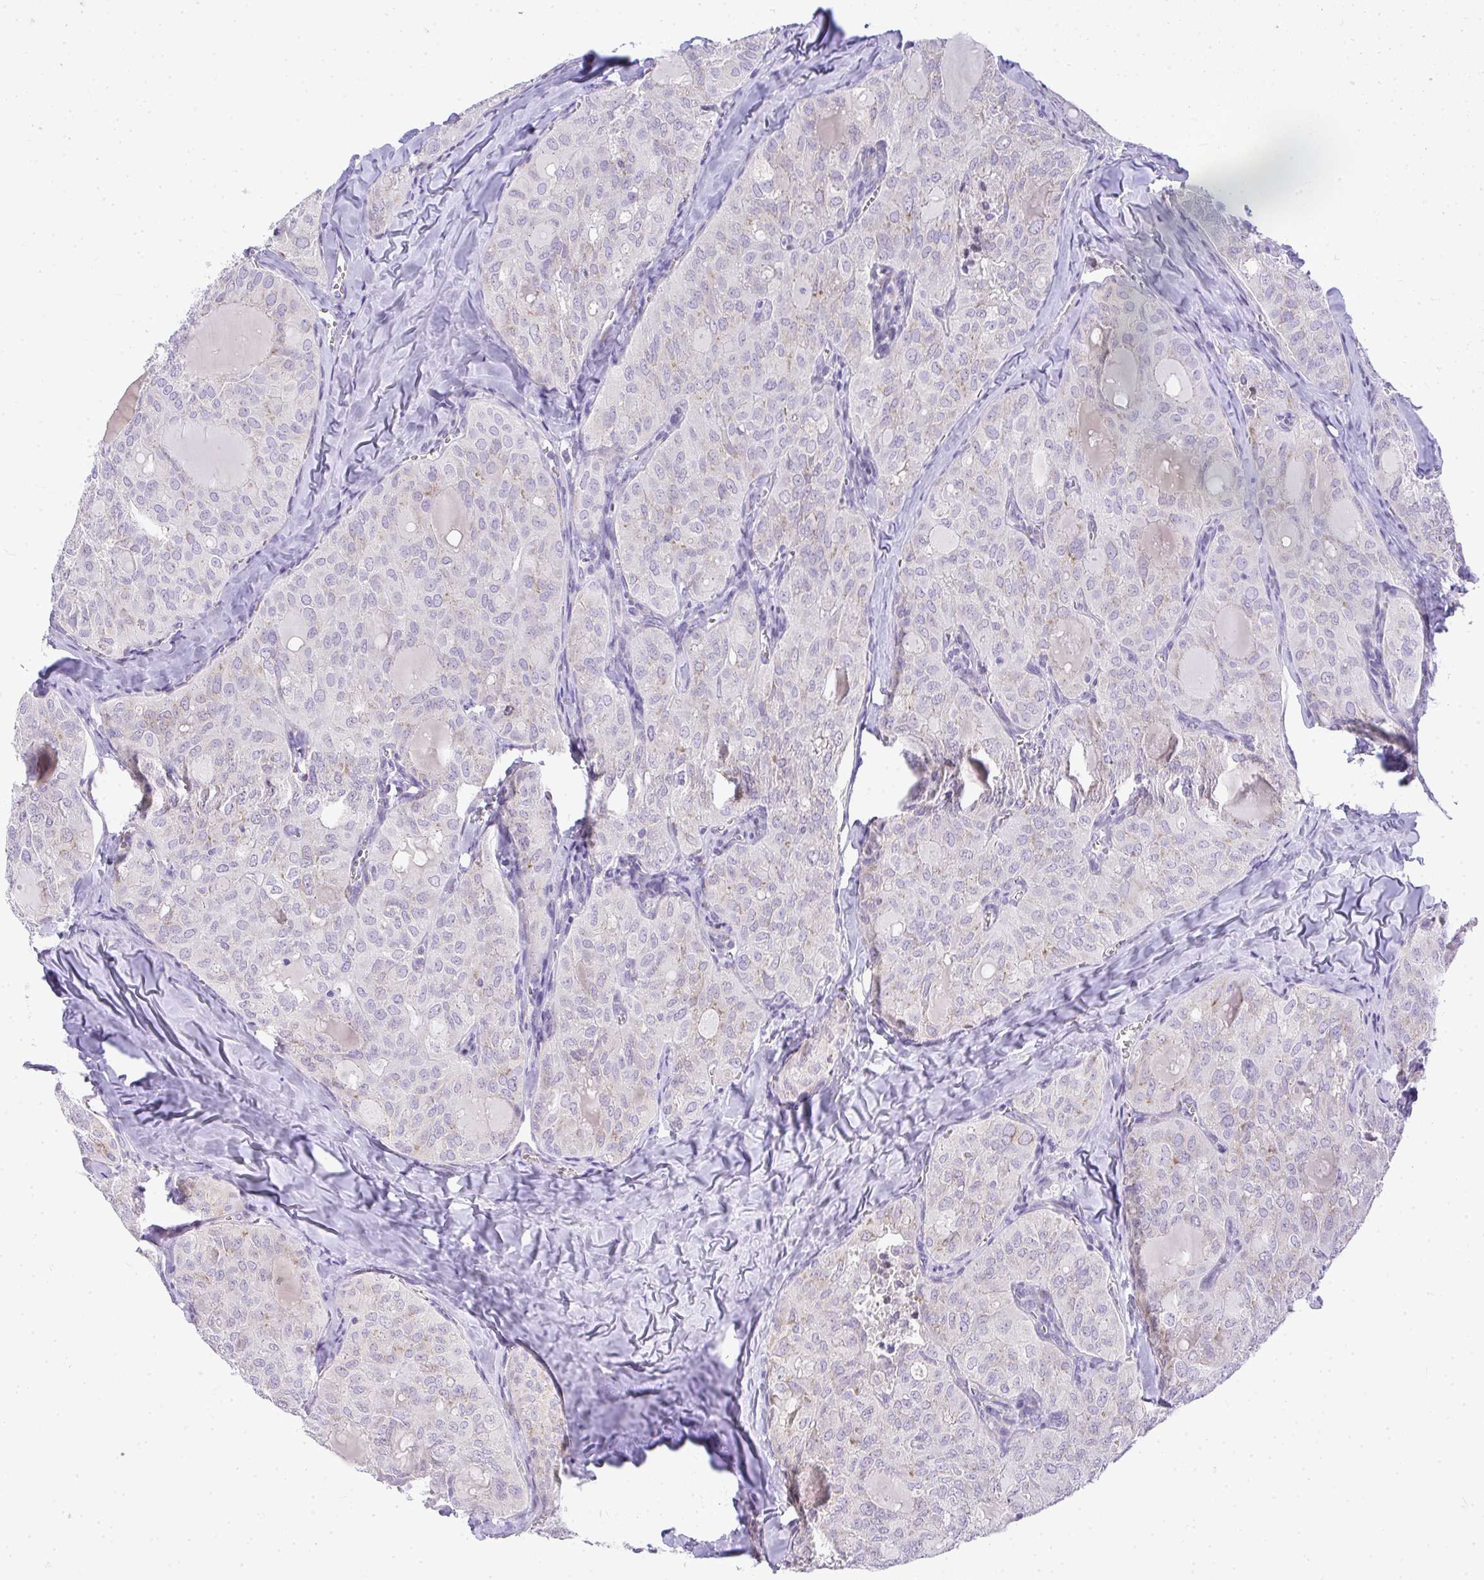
{"staining": {"intensity": "negative", "quantity": "none", "location": "none"}, "tissue": "thyroid cancer", "cell_type": "Tumor cells", "image_type": "cancer", "snomed": [{"axis": "morphology", "description": "Follicular adenoma carcinoma, NOS"}, {"axis": "topography", "description": "Thyroid gland"}], "caption": "This is a micrograph of immunohistochemistry (IHC) staining of thyroid follicular adenoma carcinoma, which shows no positivity in tumor cells. The staining is performed using DAB brown chromogen with nuclei counter-stained in using hematoxylin.", "gene": "ADRA2C", "patient": {"sex": "male", "age": 75}}